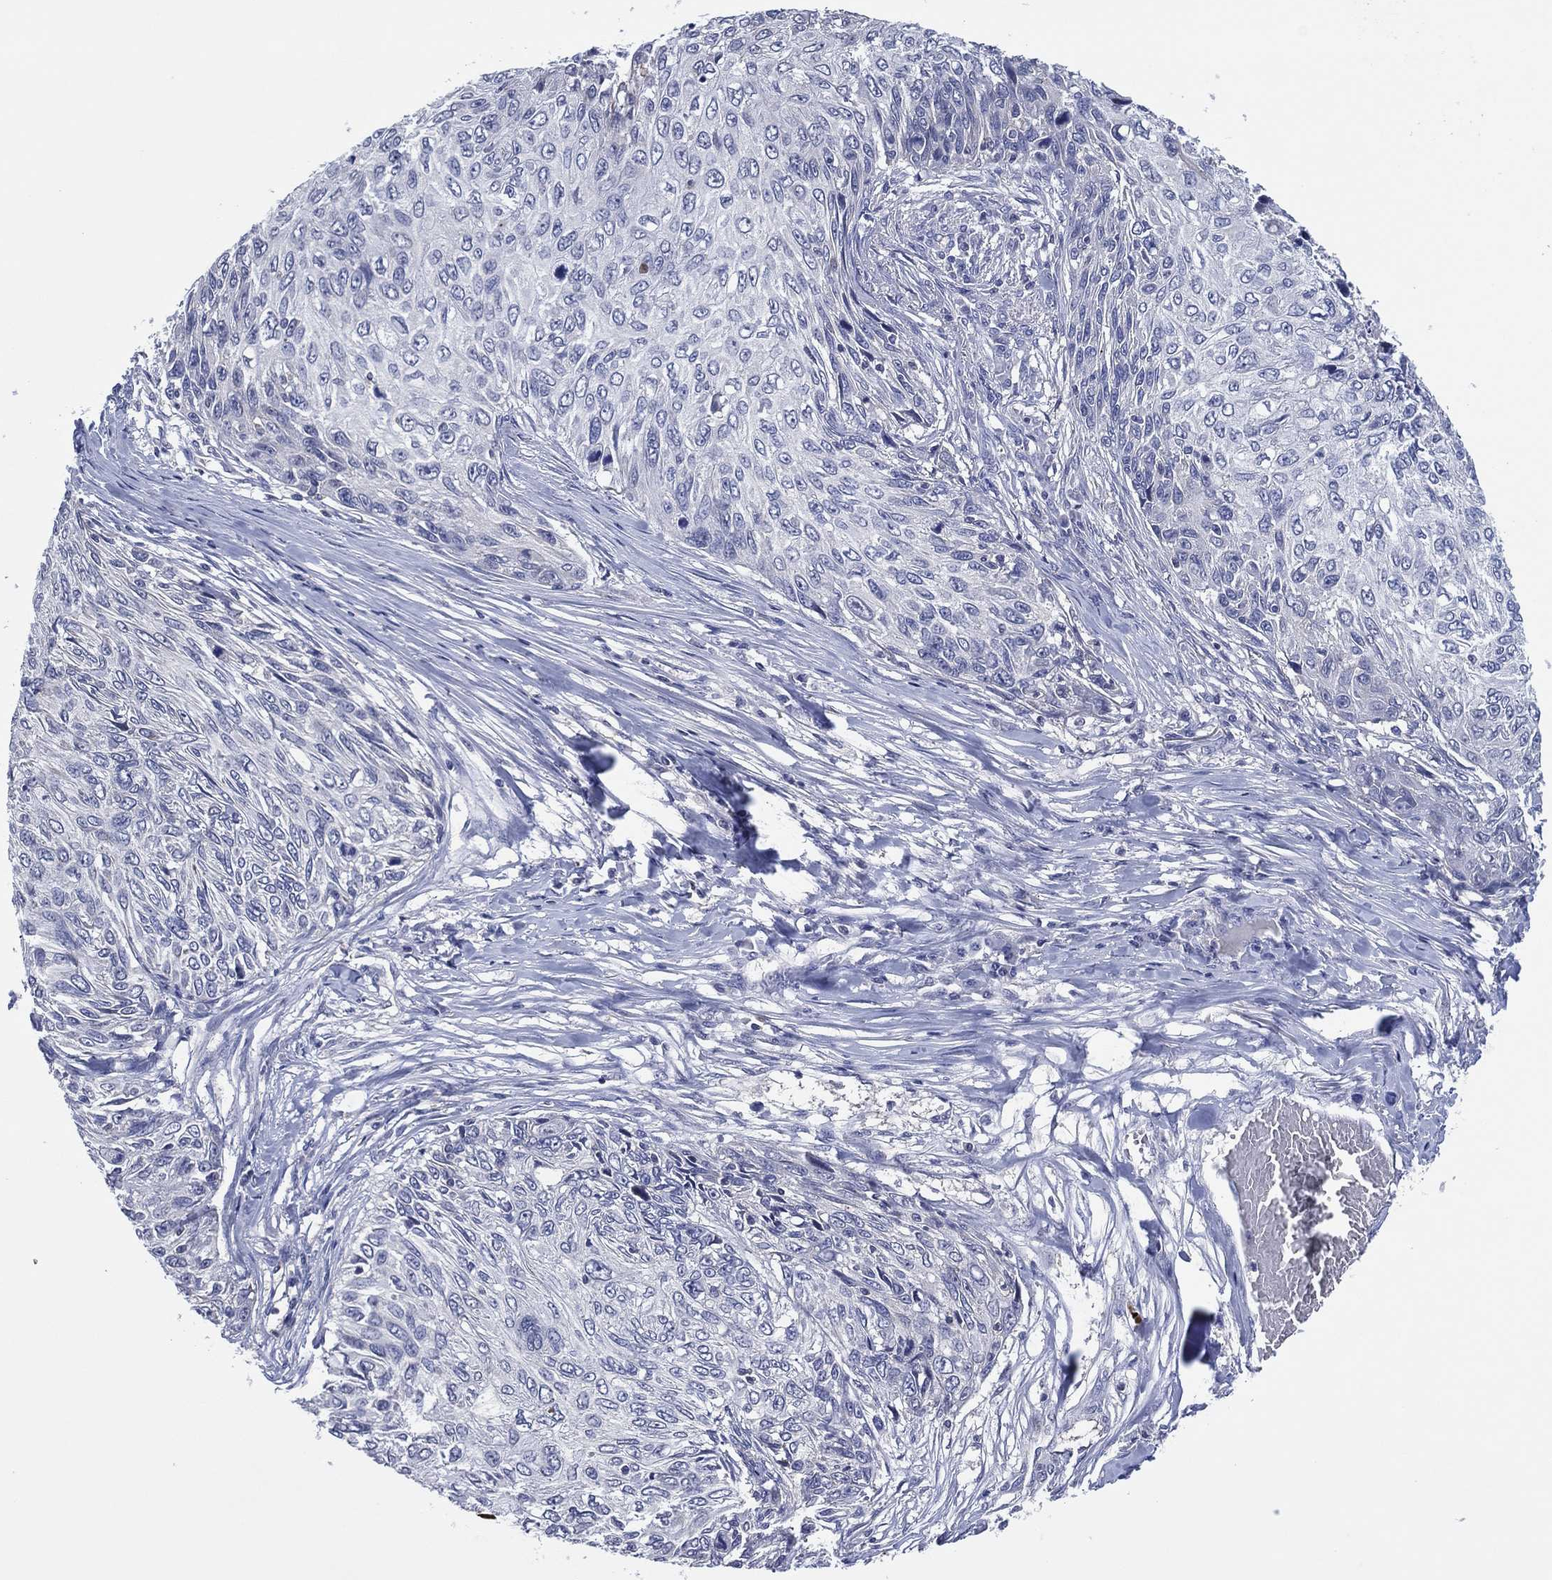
{"staining": {"intensity": "negative", "quantity": "none", "location": "none"}, "tissue": "skin cancer", "cell_type": "Tumor cells", "image_type": "cancer", "snomed": [{"axis": "morphology", "description": "Squamous cell carcinoma, NOS"}, {"axis": "topography", "description": "Skin"}], "caption": "Protein analysis of skin squamous cell carcinoma shows no significant expression in tumor cells.", "gene": "TRIM31", "patient": {"sex": "male", "age": 92}}